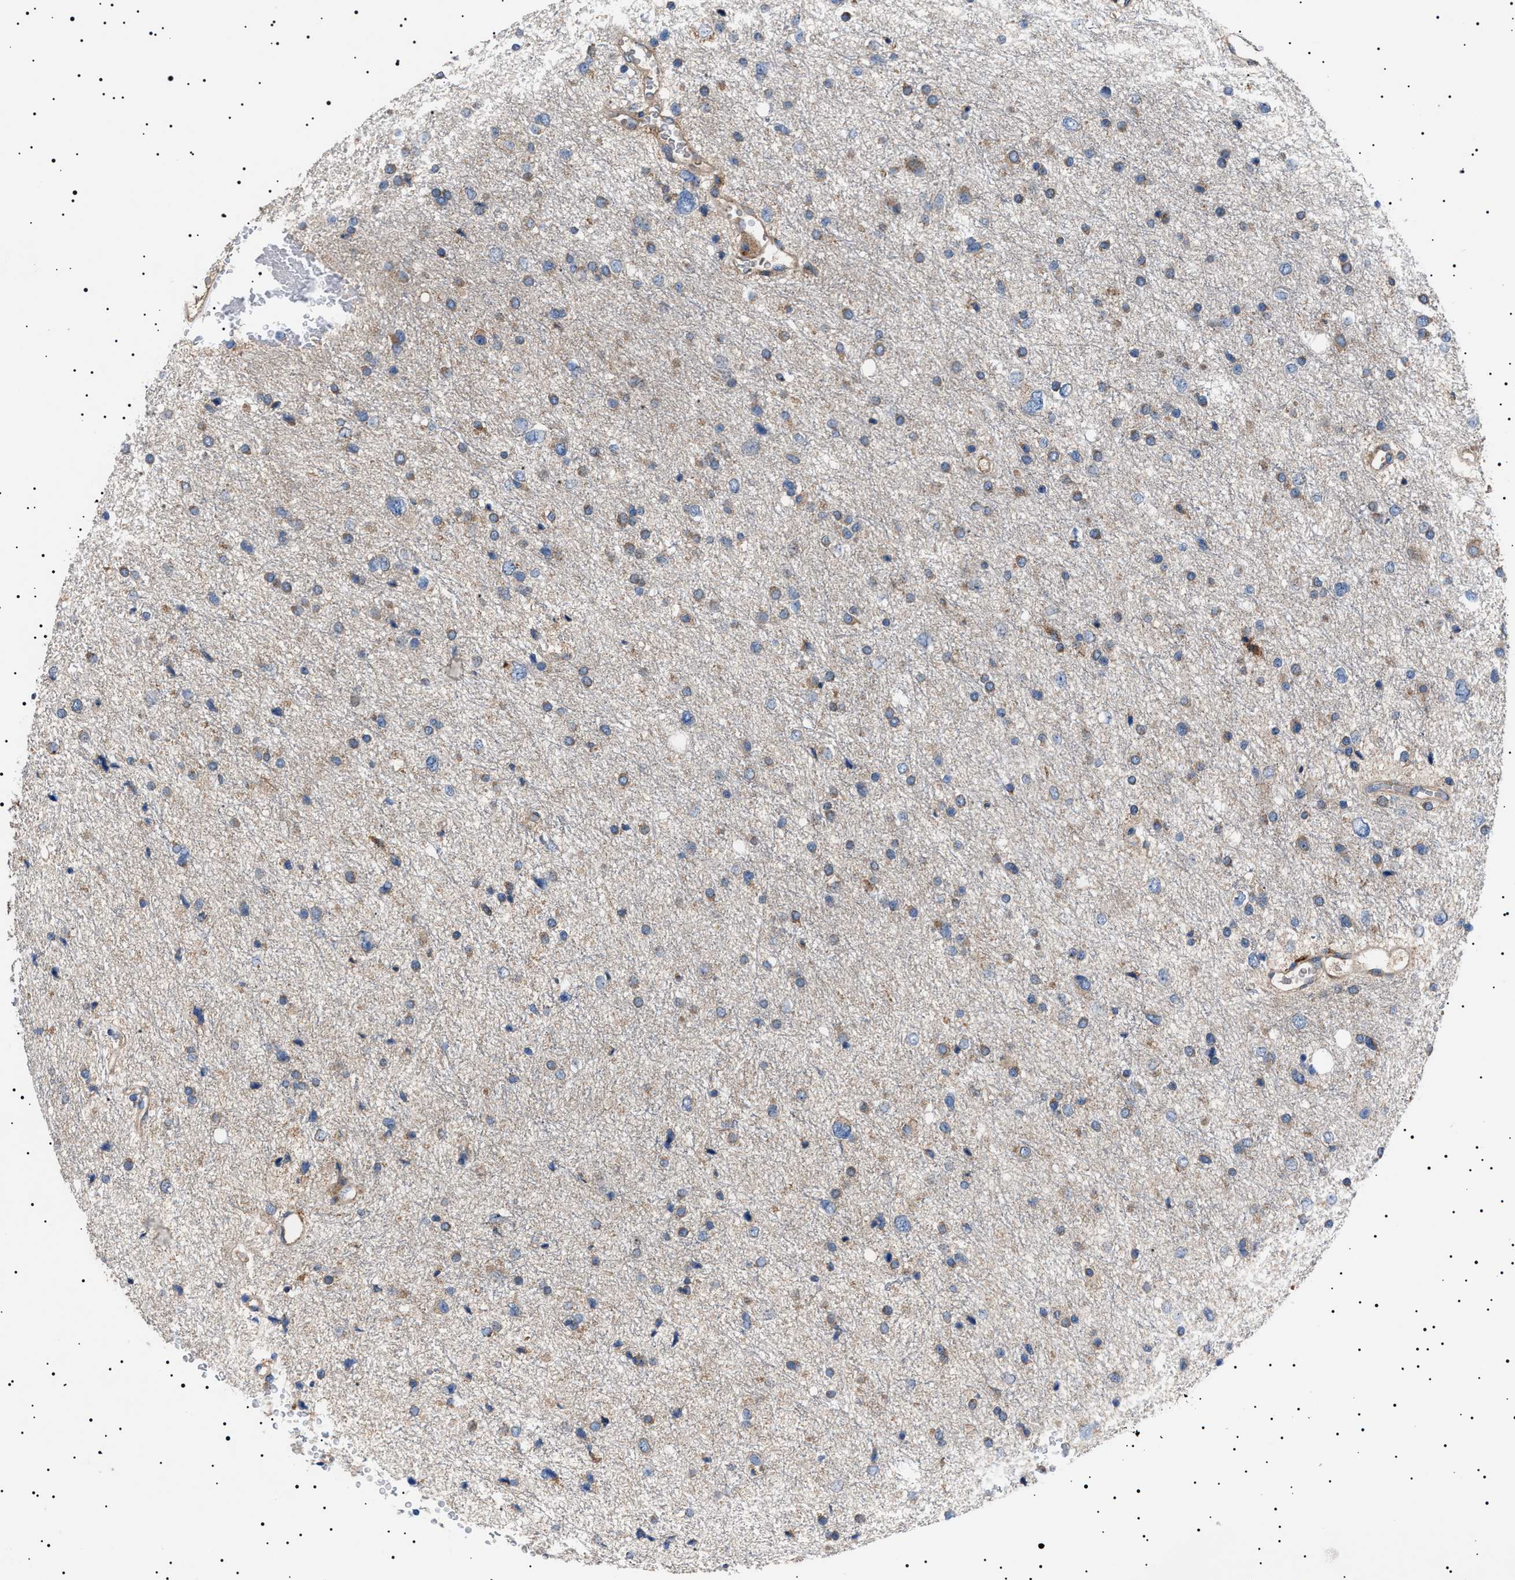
{"staining": {"intensity": "weak", "quantity": "25%-75%", "location": "cytoplasmic/membranous"}, "tissue": "glioma", "cell_type": "Tumor cells", "image_type": "cancer", "snomed": [{"axis": "morphology", "description": "Glioma, malignant, Low grade"}, {"axis": "topography", "description": "Brain"}], "caption": "Immunohistochemical staining of human glioma exhibits low levels of weak cytoplasmic/membranous positivity in about 25%-75% of tumor cells.", "gene": "TOP1MT", "patient": {"sex": "female", "age": 37}}